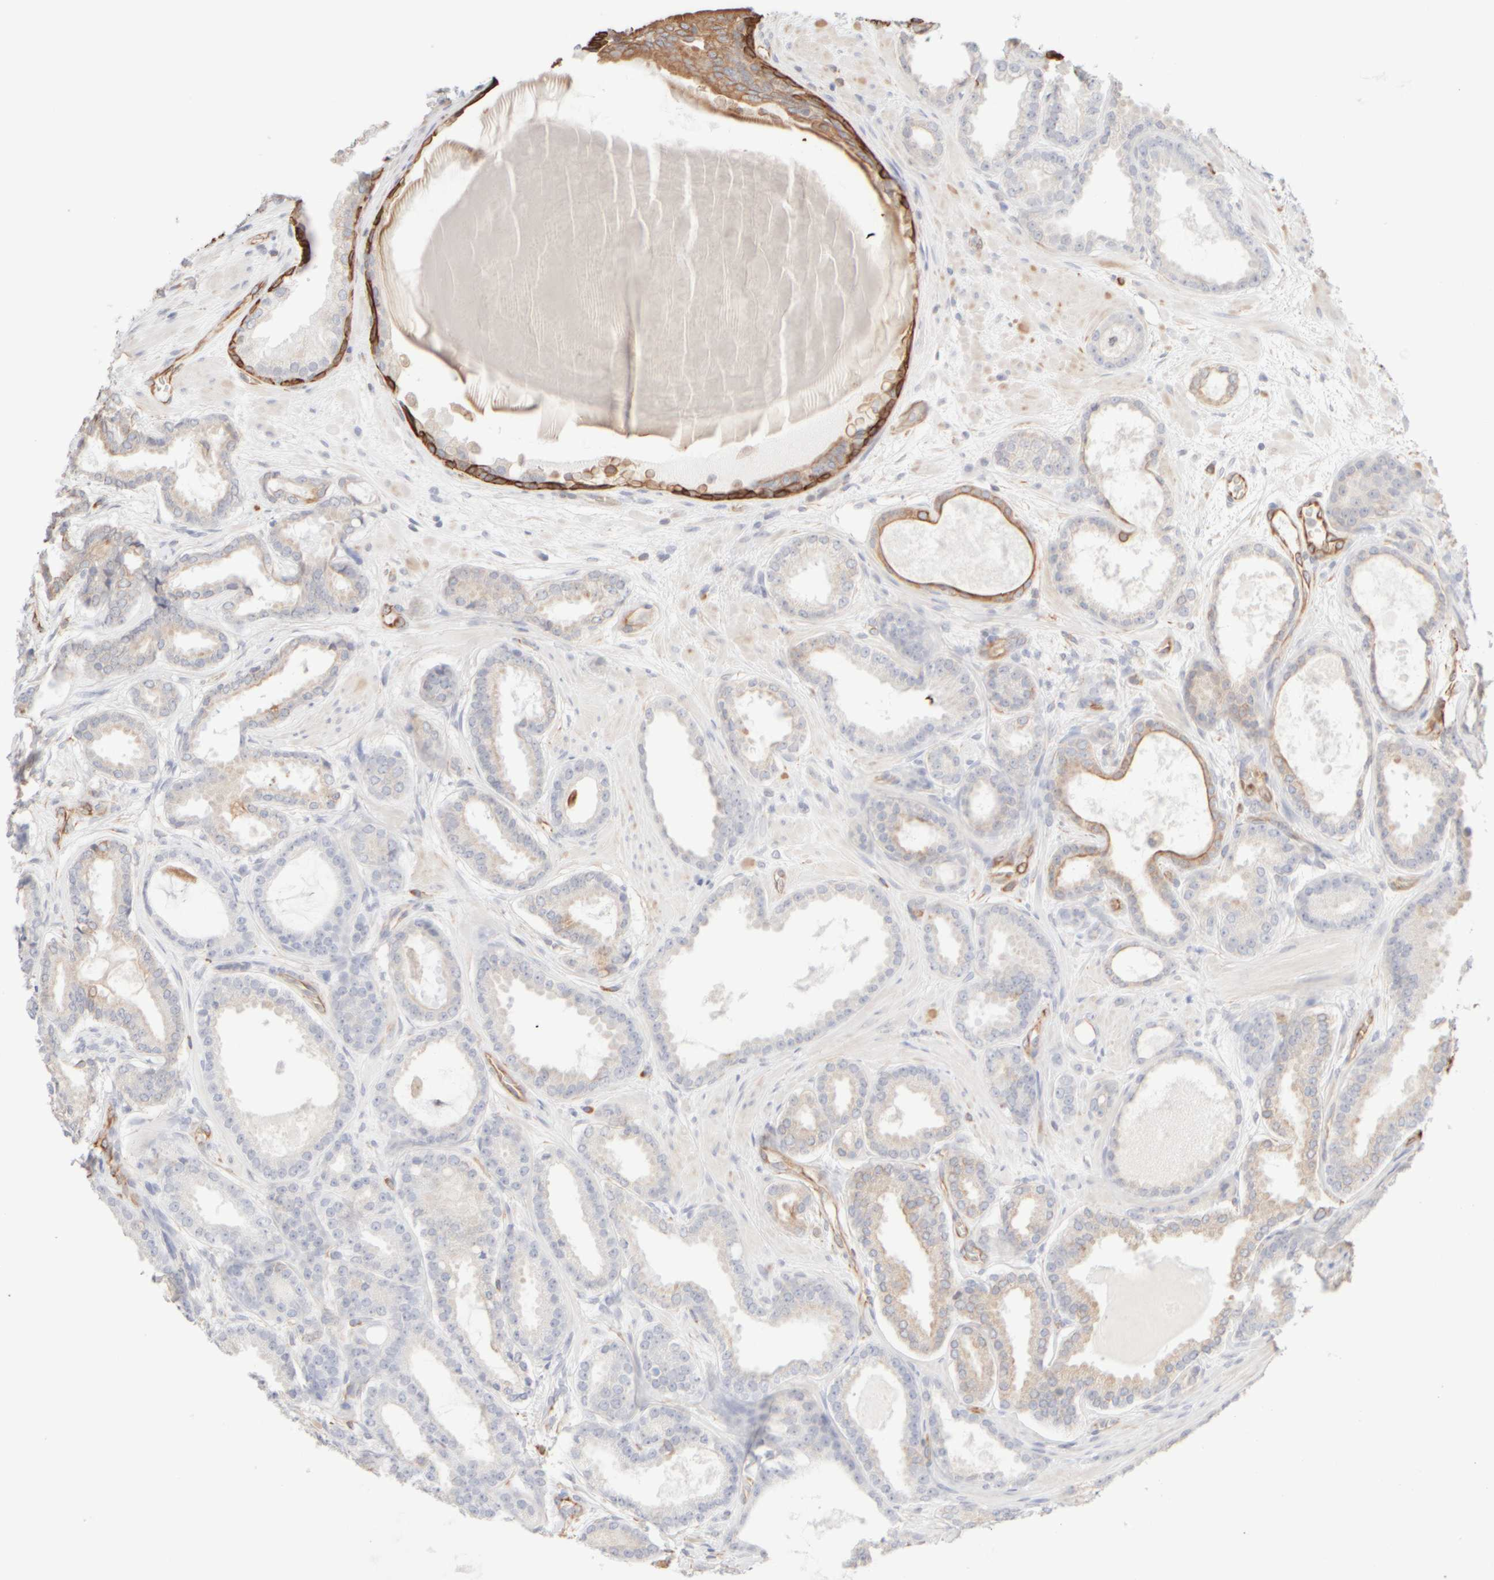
{"staining": {"intensity": "weak", "quantity": "<25%", "location": "cytoplasmic/membranous"}, "tissue": "prostate cancer", "cell_type": "Tumor cells", "image_type": "cancer", "snomed": [{"axis": "morphology", "description": "Adenocarcinoma, High grade"}, {"axis": "topography", "description": "Prostate"}], "caption": "A high-resolution histopathology image shows IHC staining of prostate cancer (adenocarcinoma (high-grade)), which displays no significant expression in tumor cells. The staining was performed using DAB (3,3'-diaminobenzidine) to visualize the protein expression in brown, while the nuclei were stained in blue with hematoxylin (Magnification: 20x).", "gene": "KRT15", "patient": {"sex": "male", "age": 60}}